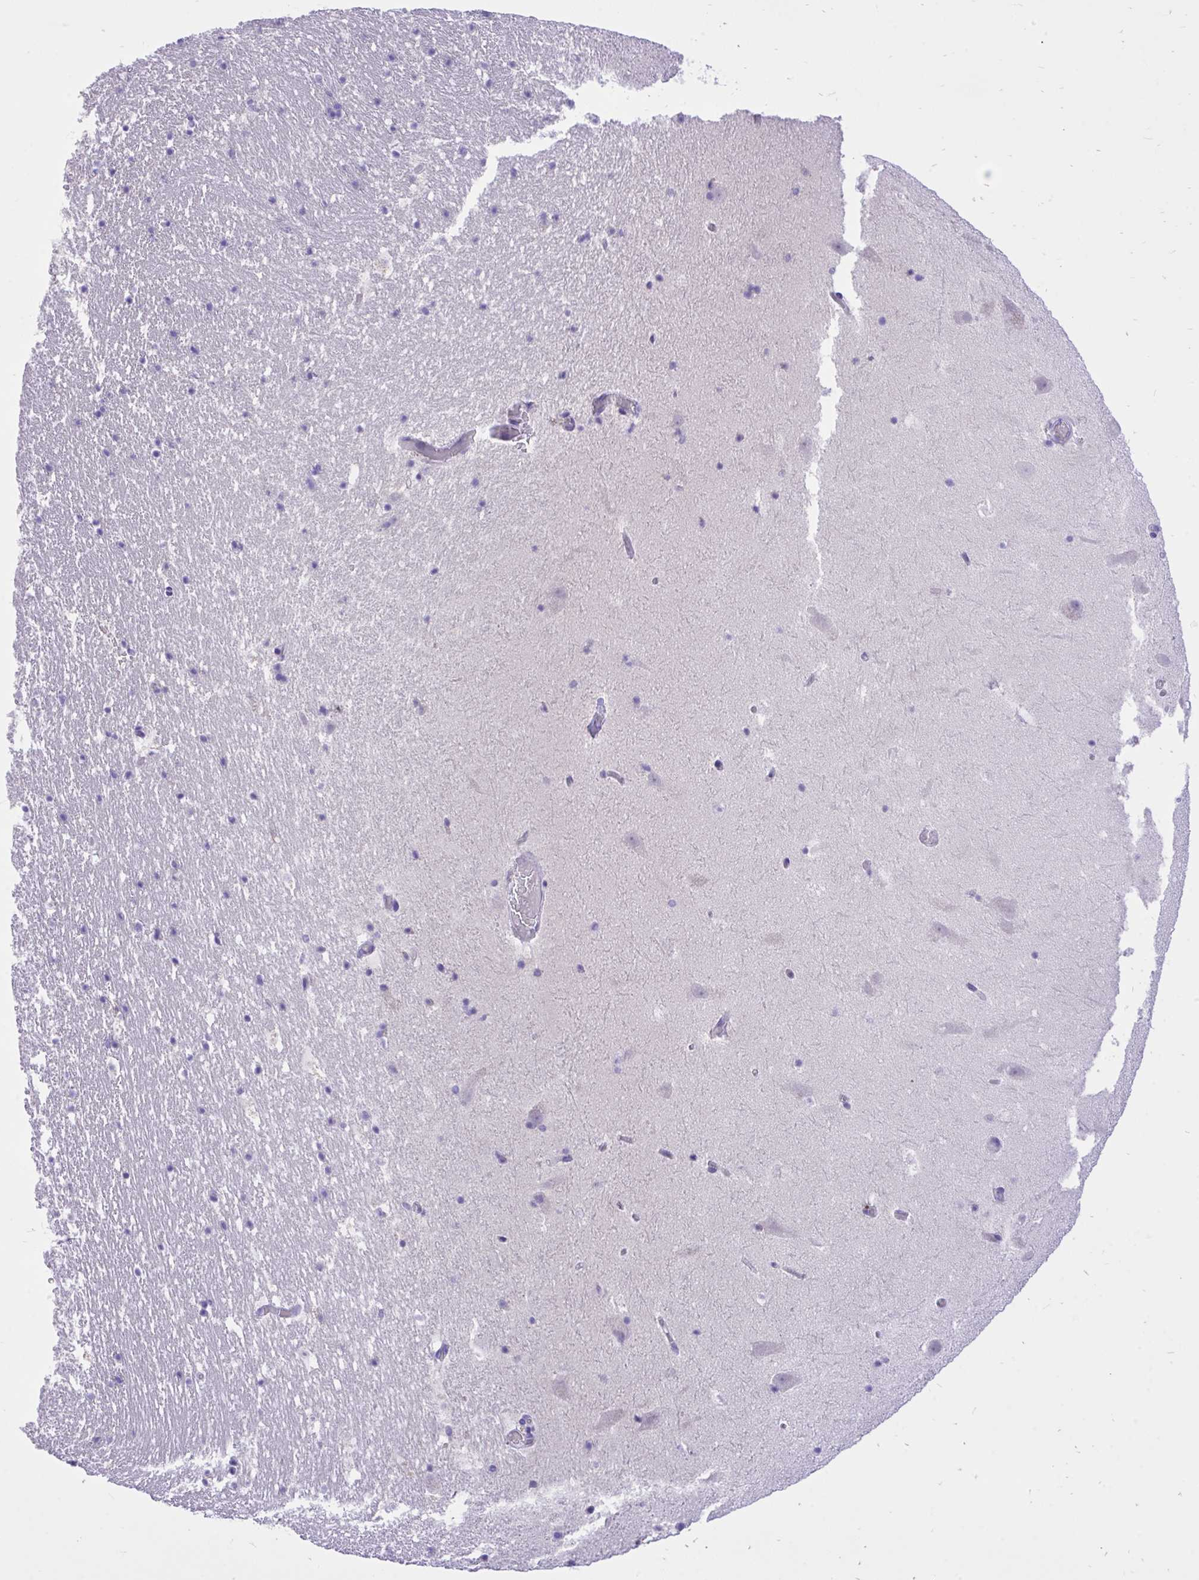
{"staining": {"intensity": "negative", "quantity": "none", "location": "none"}, "tissue": "hippocampus", "cell_type": "Glial cells", "image_type": "normal", "snomed": [{"axis": "morphology", "description": "Normal tissue, NOS"}, {"axis": "topography", "description": "Hippocampus"}], "caption": "Immunohistochemistry (IHC) of normal hippocampus reveals no positivity in glial cells. (DAB immunohistochemistry with hematoxylin counter stain).", "gene": "MON1A", "patient": {"sex": "female", "age": 42}}